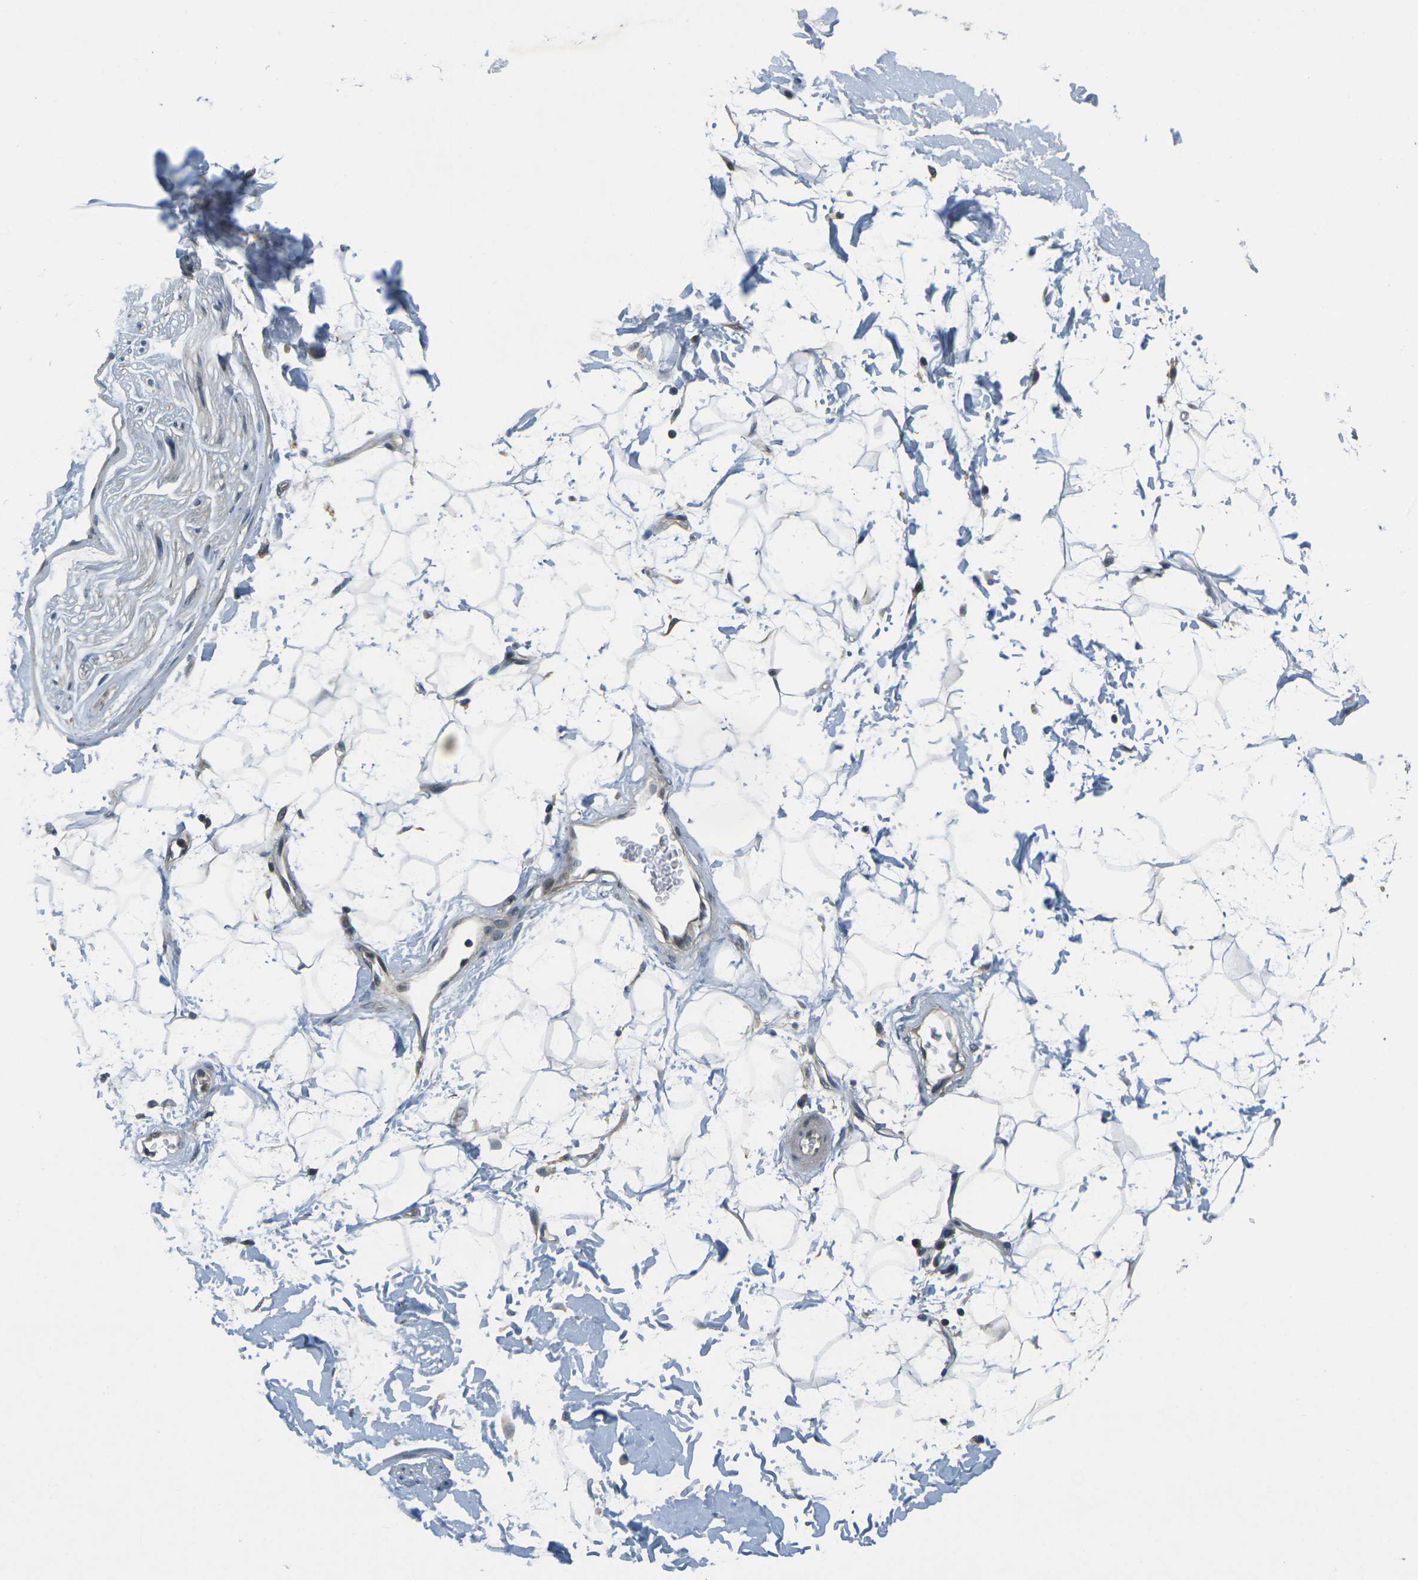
{"staining": {"intensity": "negative", "quantity": "none", "location": "none"}, "tissue": "adipose tissue", "cell_type": "Adipocytes", "image_type": "normal", "snomed": [{"axis": "morphology", "description": "Normal tissue, NOS"}, {"axis": "topography", "description": "Soft tissue"}], "caption": "DAB (3,3'-diaminobenzidine) immunohistochemical staining of benign adipose tissue exhibits no significant expression in adipocytes.", "gene": "KCTD10", "patient": {"sex": "male", "age": 72}}